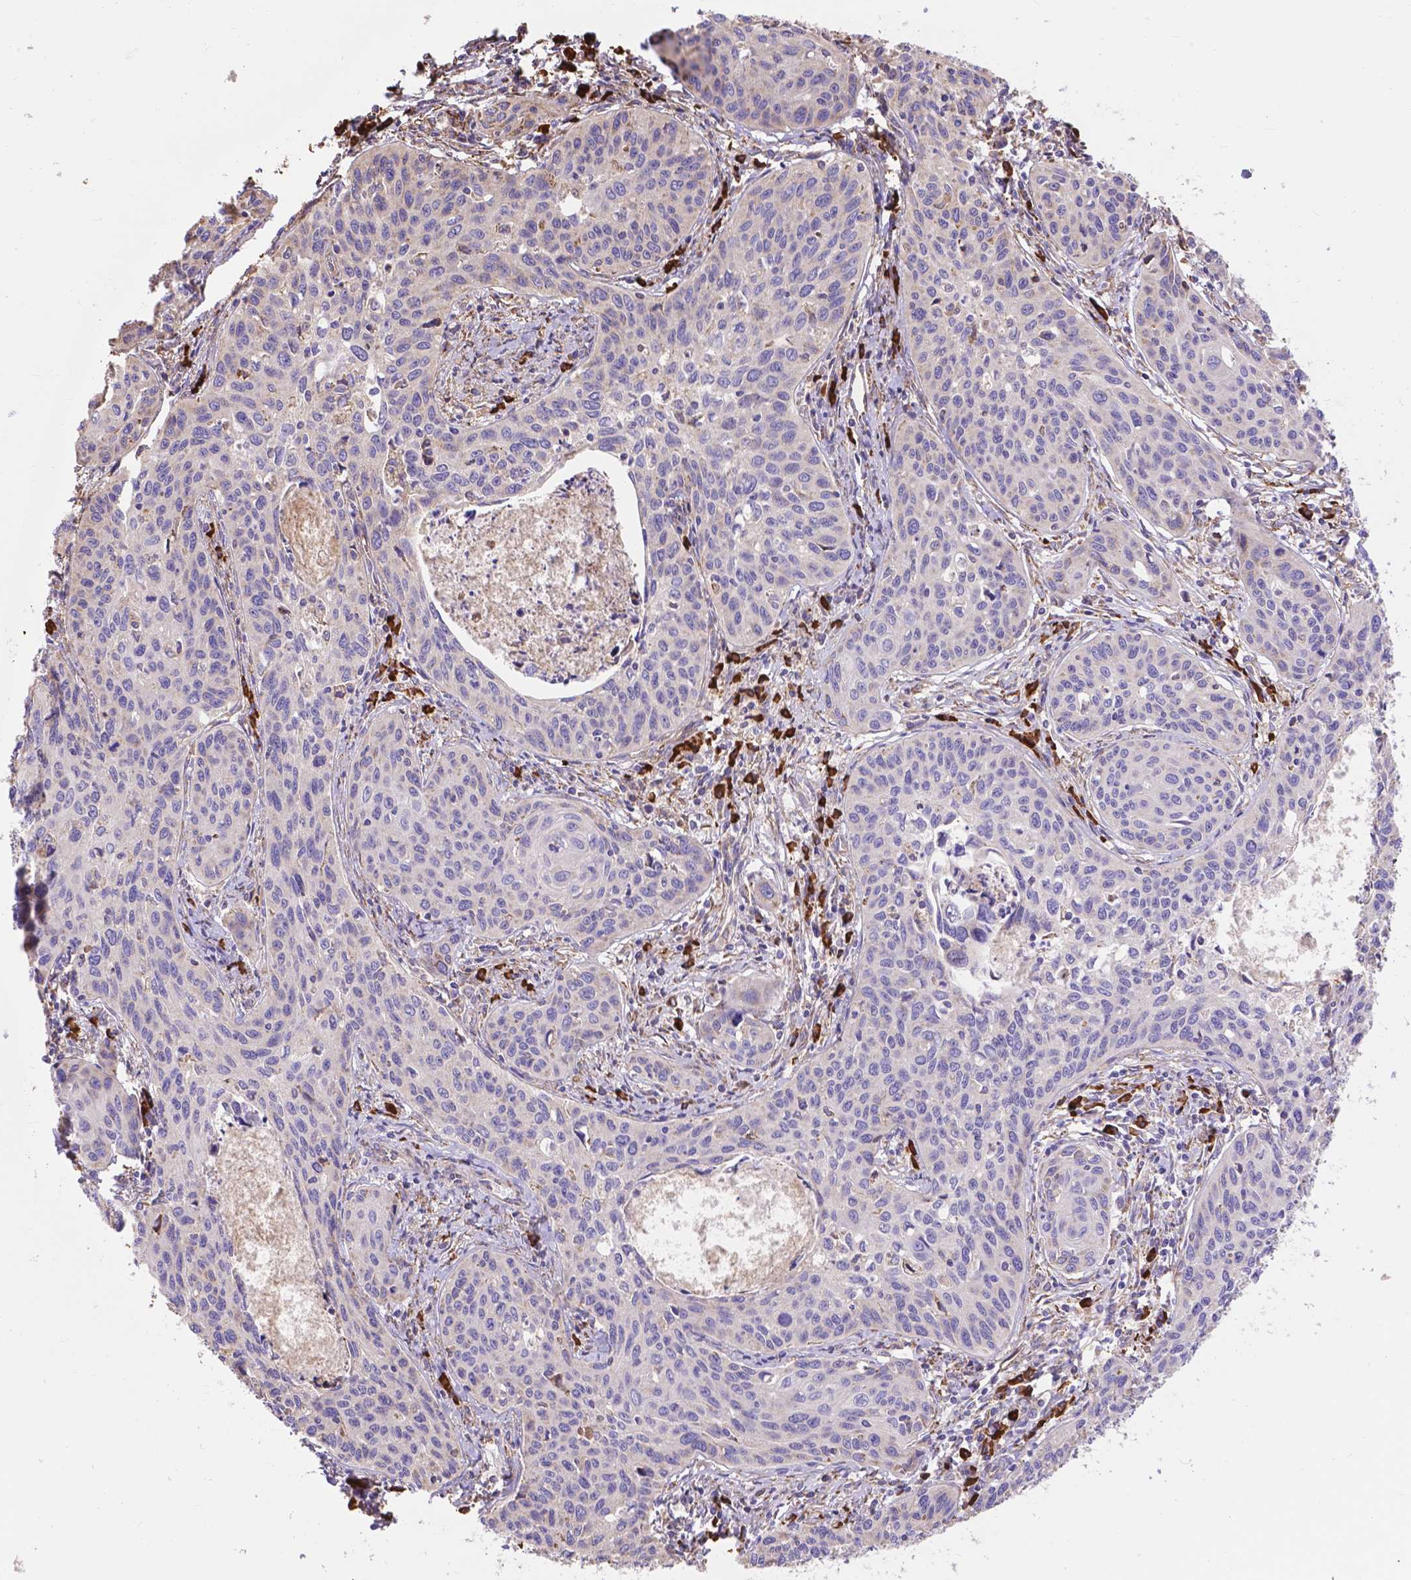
{"staining": {"intensity": "negative", "quantity": "none", "location": "none"}, "tissue": "cervical cancer", "cell_type": "Tumor cells", "image_type": "cancer", "snomed": [{"axis": "morphology", "description": "Squamous cell carcinoma, NOS"}, {"axis": "topography", "description": "Cervix"}], "caption": "Immunohistochemistry of cervical cancer exhibits no staining in tumor cells. The staining is performed using DAB (3,3'-diaminobenzidine) brown chromogen with nuclei counter-stained in using hematoxylin.", "gene": "IPO11", "patient": {"sex": "female", "age": 31}}